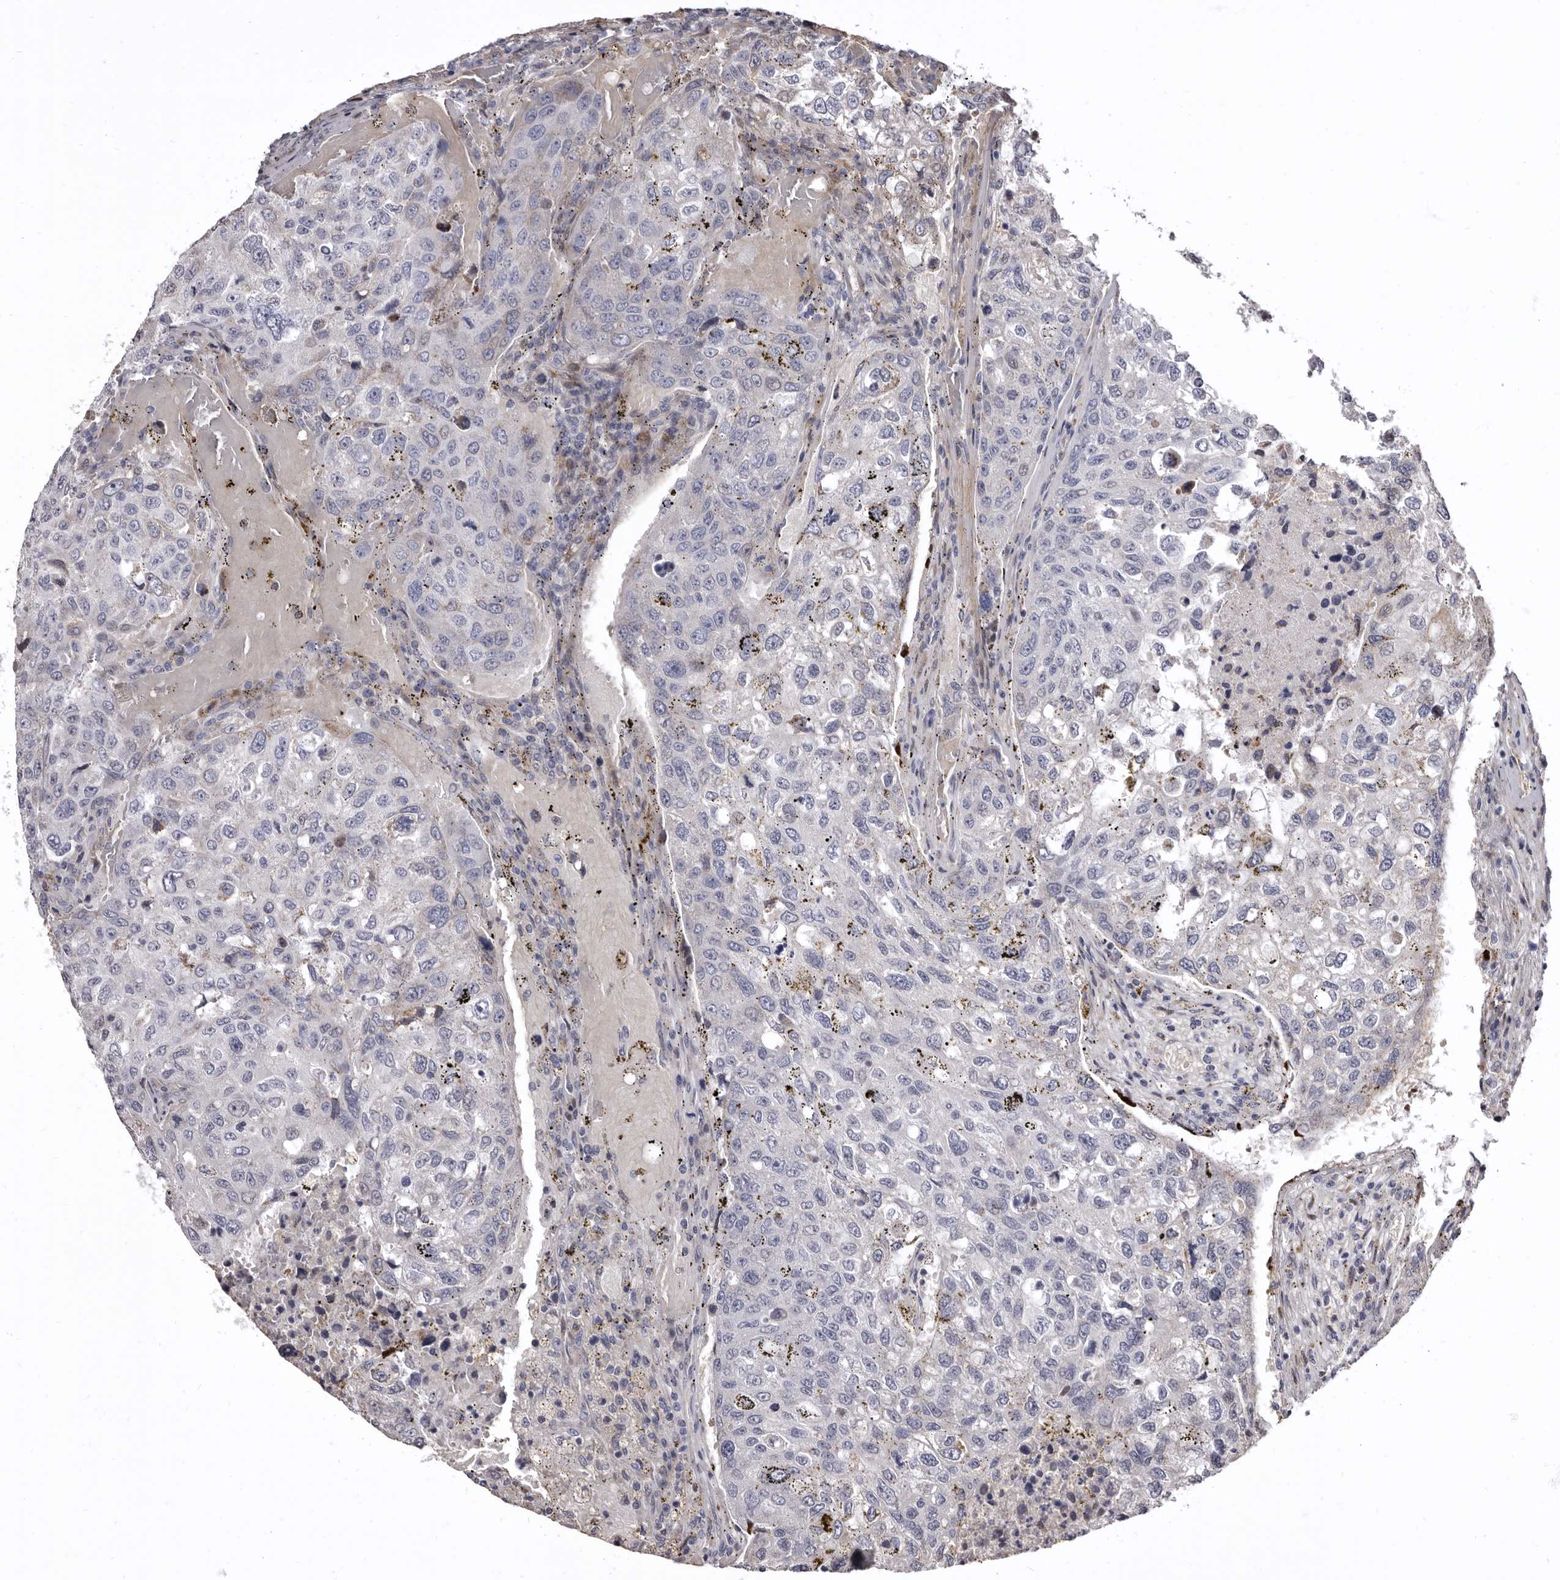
{"staining": {"intensity": "negative", "quantity": "none", "location": "none"}, "tissue": "urothelial cancer", "cell_type": "Tumor cells", "image_type": "cancer", "snomed": [{"axis": "morphology", "description": "Urothelial carcinoma, High grade"}, {"axis": "topography", "description": "Lymph node"}, {"axis": "topography", "description": "Urinary bladder"}], "caption": "The immunohistochemistry (IHC) micrograph has no significant positivity in tumor cells of high-grade urothelial carcinoma tissue.", "gene": "AIDA", "patient": {"sex": "male", "age": 51}}